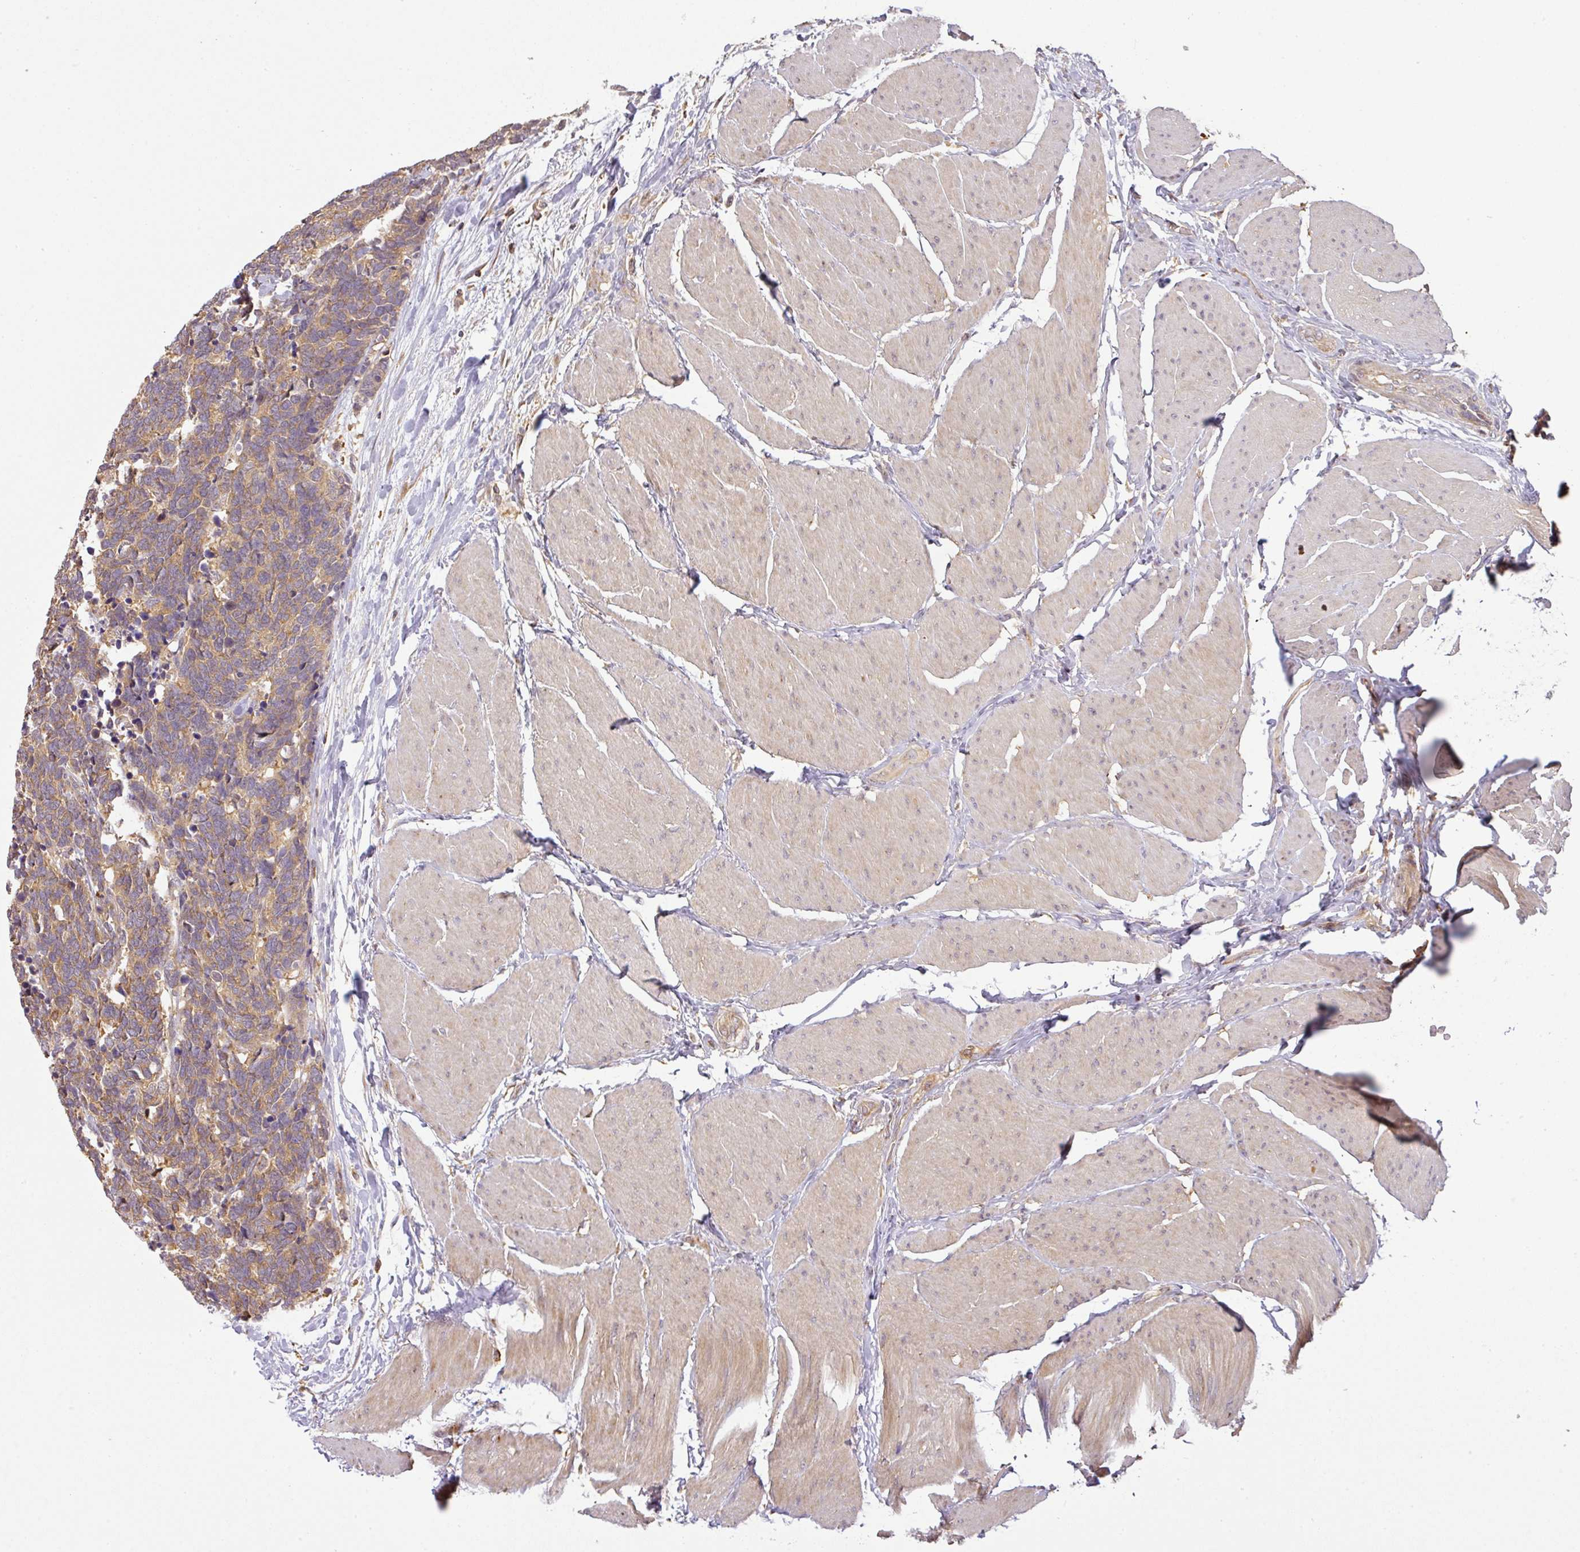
{"staining": {"intensity": "weak", "quantity": ">75%", "location": "cytoplasmic/membranous"}, "tissue": "carcinoid", "cell_type": "Tumor cells", "image_type": "cancer", "snomed": [{"axis": "morphology", "description": "Carcinoma, NOS"}, {"axis": "morphology", "description": "Carcinoid, malignant, NOS"}, {"axis": "topography", "description": "Urinary bladder"}], "caption": "Protein staining of carcinoid tissue demonstrates weak cytoplasmic/membranous positivity in approximately >75% of tumor cells.", "gene": "TCL1B", "patient": {"sex": "male", "age": 57}}